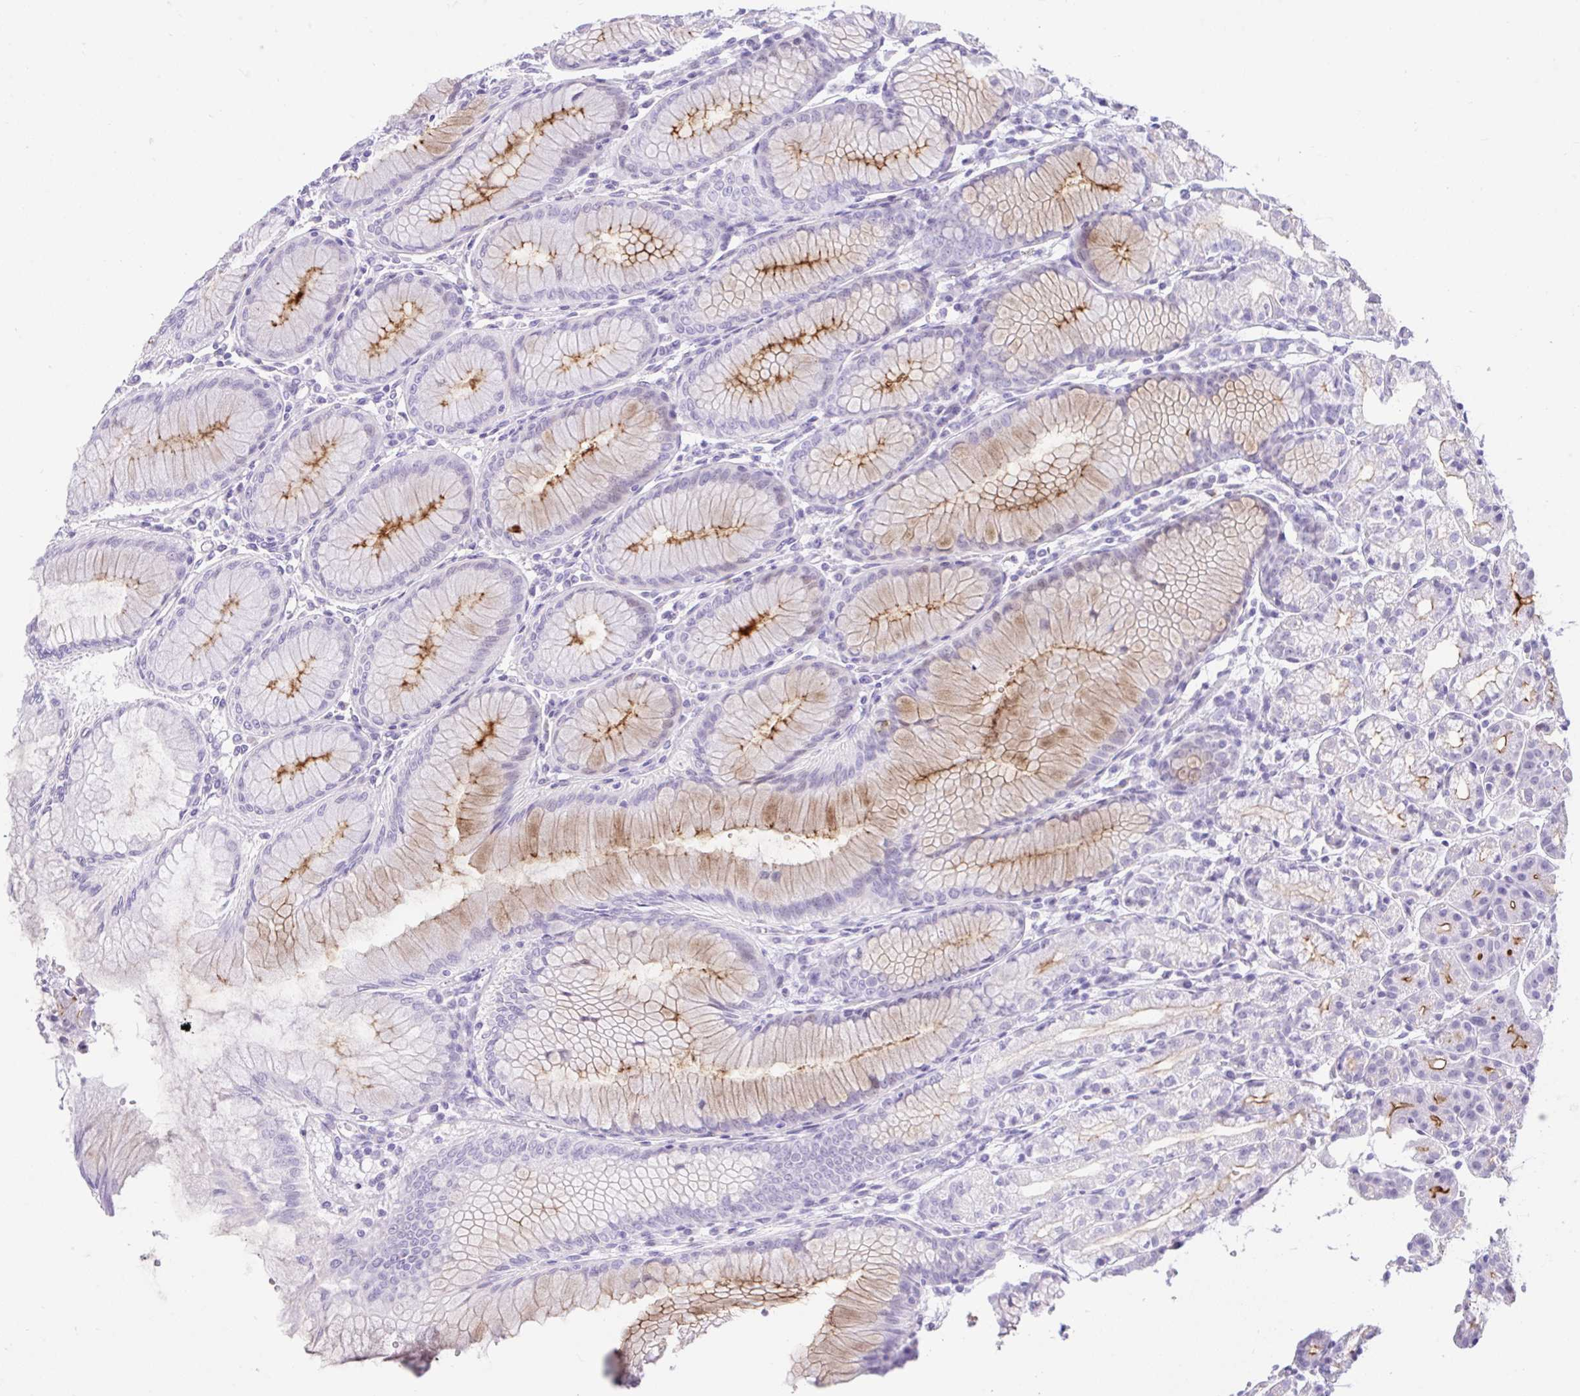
{"staining": {"intensity": "moderate", "quantity": "25%-75%", "location": "cytoplasmic/membranous"}, "tissue": "stomach", "cell_type": "Glandular cells", "image_type": "normal", "snomed": [{"axis": "morphology", "description": "Normal tissue, NOS"}, {"axis": "topography", "description": "Stomach"}], "caption": "A photomicrograph of human stomach stained for a protein demonstrates moderate cytoplasmic/membranous brown staining in glandular cells.", "gene": "REEP1", "patient": {"sex": "female", "age": 57}}